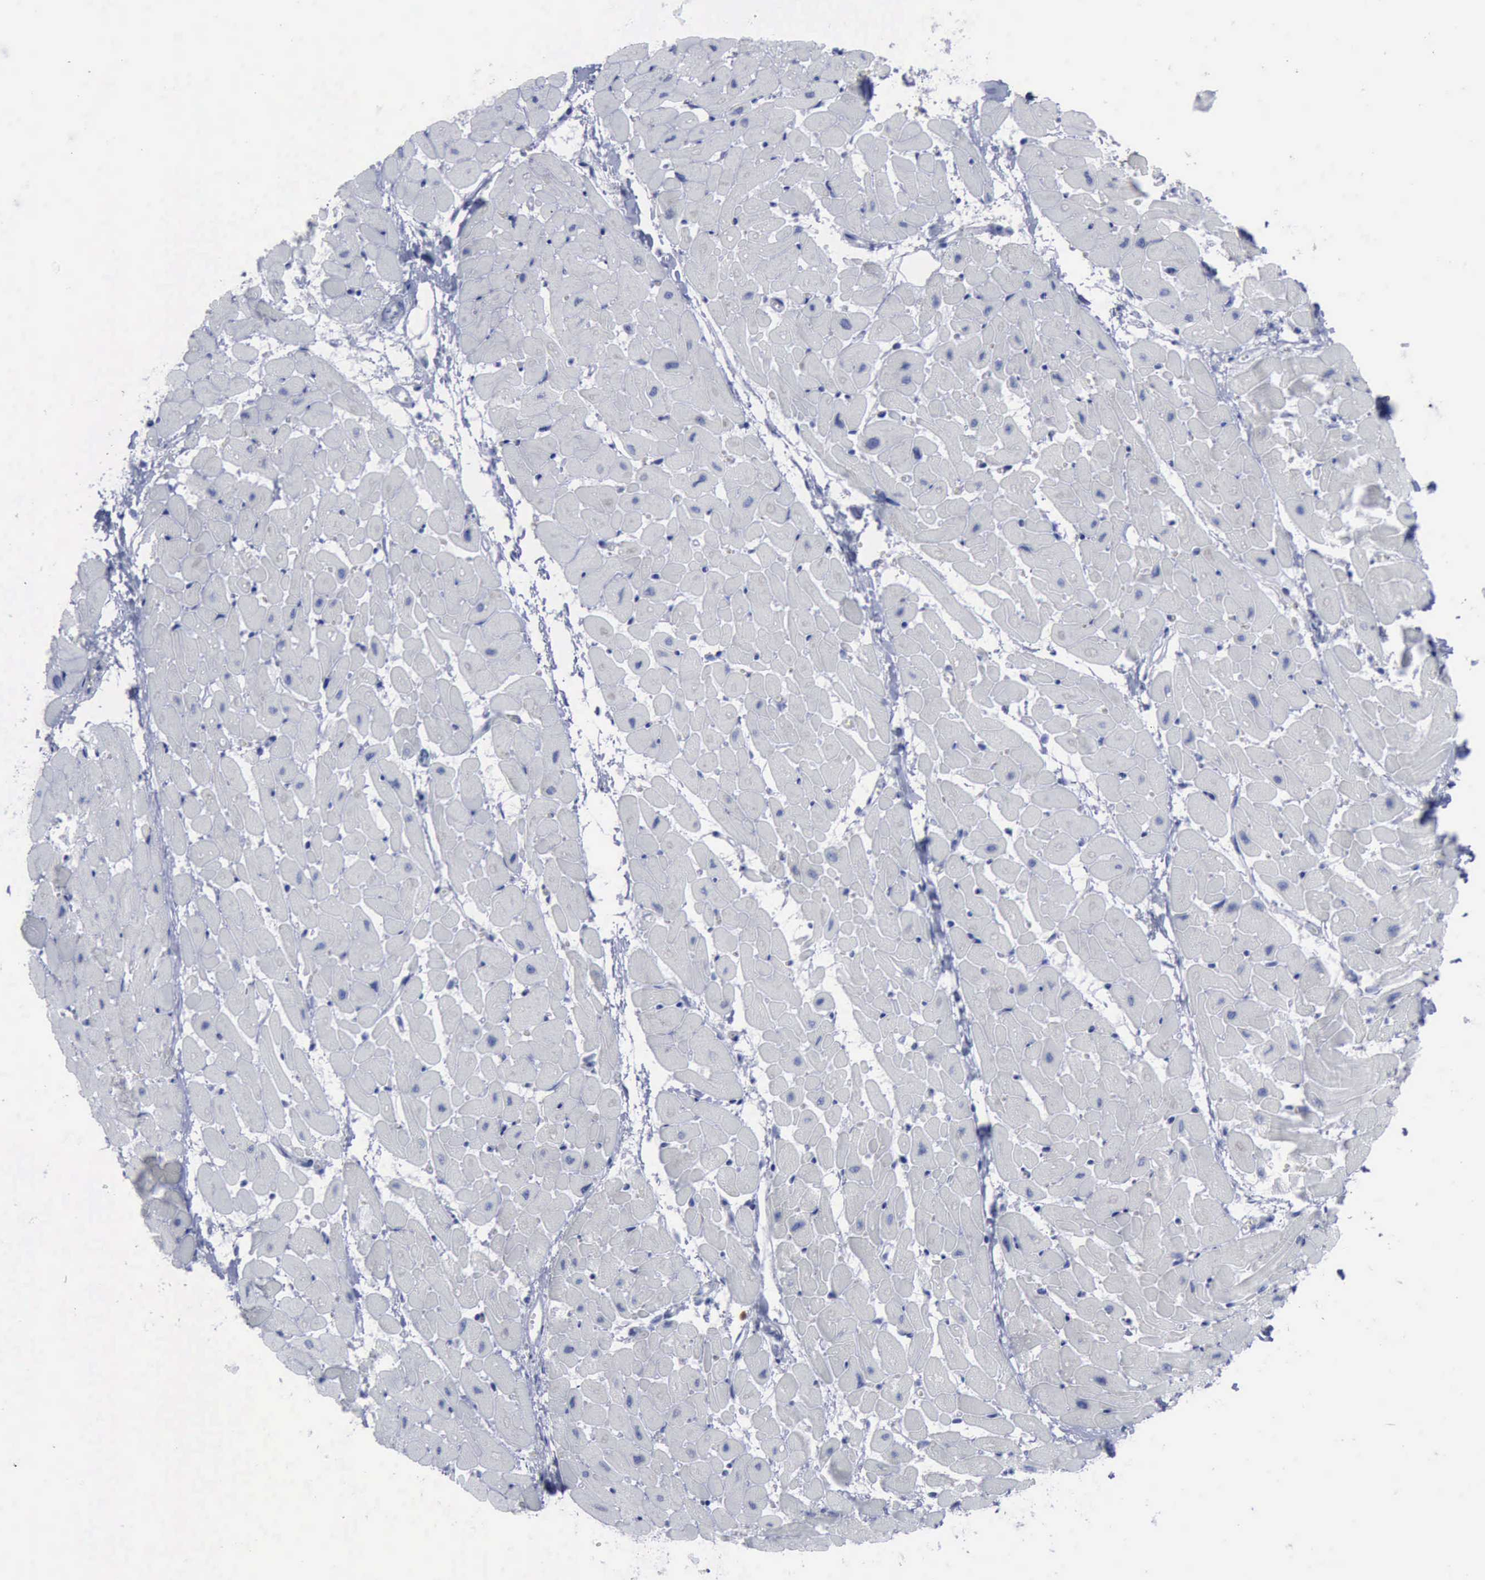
{"staining": {"intensity": "negative", "quantity": "none", "location": "none"}, "tissue": "heart muscle", "cell_type": "Cardiomyocytes", "image_type": "normal", "snomed": [{"axis": "morphology", "description": "Normal tissue, NOS"}, {"axis": "topography", "description": "Heart"}], "caption": "The immunohistochemistry (IHC) image has no significant staining in cardiomyocytes of heart muscle. (Stains: DAB immunohistochemistry (IHC) with hematoxylin counter stain, Microscopy: brightfield microscopy at high magnification).", "gene": "CSTA", "patient": {"sex": "female", "age": 19}}